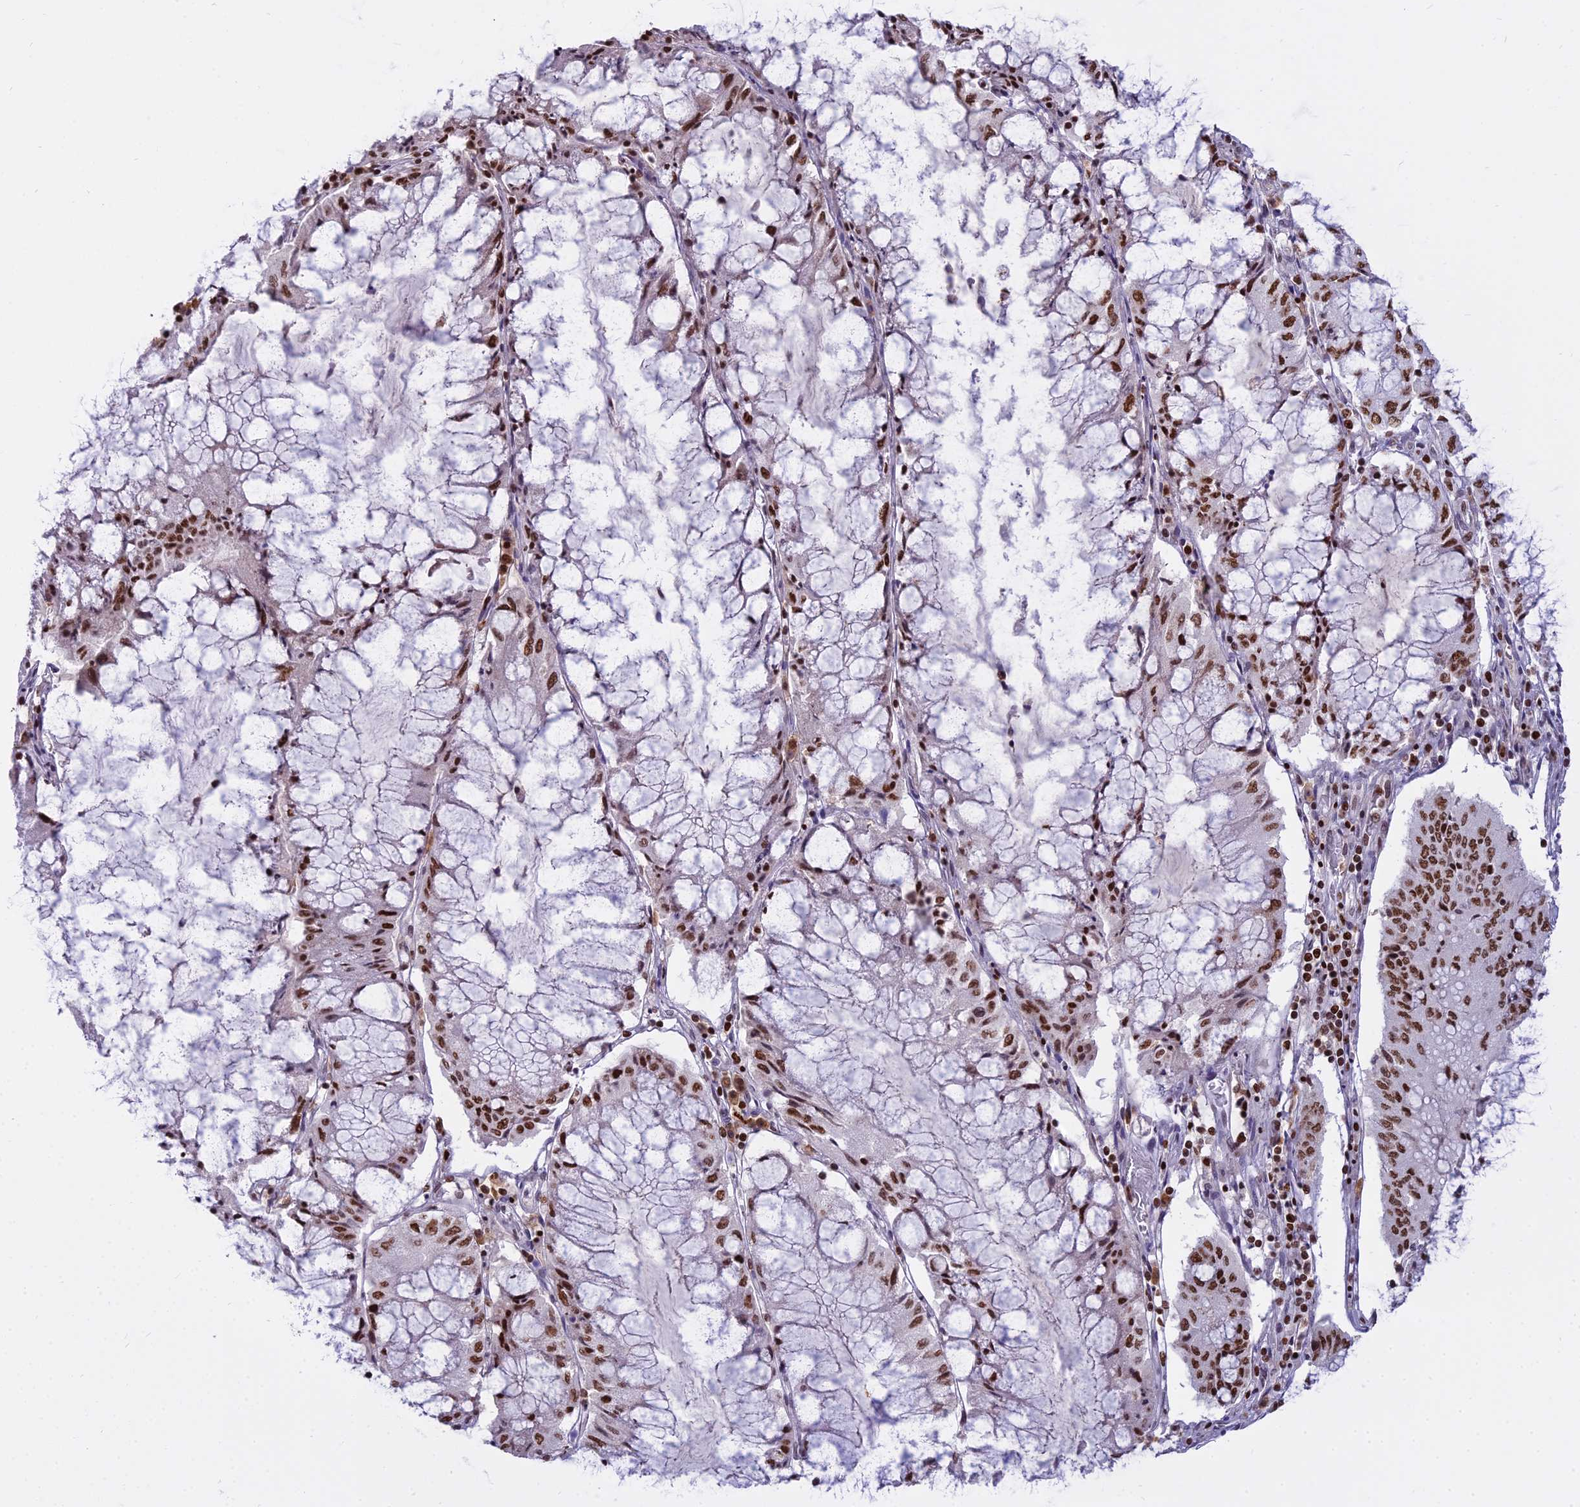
{"staining": {"intensity": "moderate", "quantity": ">75%", "location": "nuclear"}, "tissue": "pancreatic cancer", "cell_type": "Tumor cells", "image_type": "cancer", "snomed": [{"axis": "morphology", "description": "Adenocarcinoma, NOS"}, {"axis": "topography", "description": "Pancreas"}], "caption": "Protein staining of adenocarcinoma (pancreatic) tissue displays moderate nuclear positivity in approximately >75% of tumor cells.", "gene": "PARP1", "patient": {"sex": "female", "age": 50}}